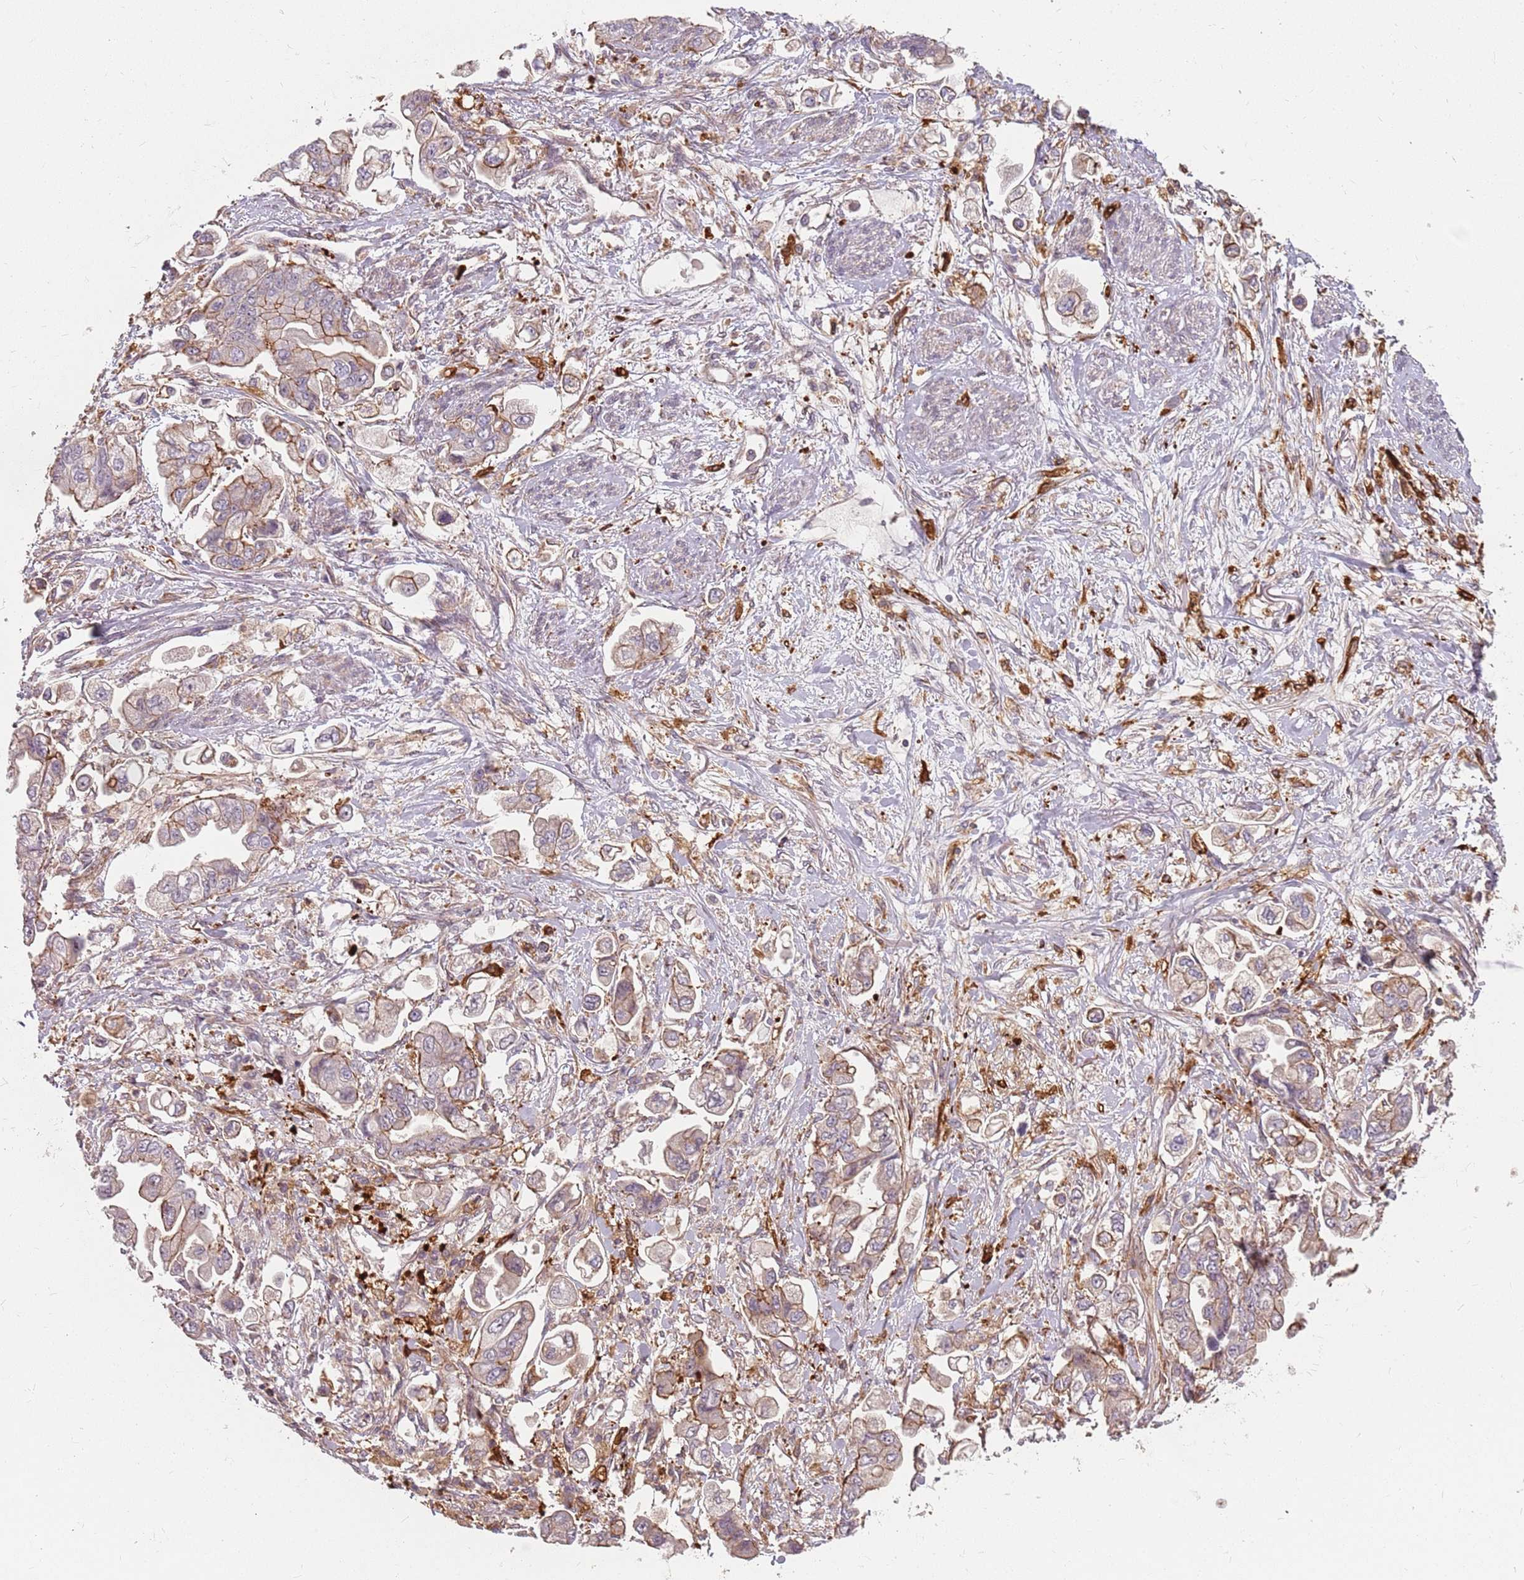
{"staining": {"intensity": "moderate", "quantity": "25%-75%", "location": "cytoplasmic/membranous"}, "tissue": "stomach cancer", "cell_type": "Tumor cells", "image_type": "cancer", "snomed": [{"axis": "morphology", "description": "Adenocarcinoma, NOS"}, {"axis": "topography", "description": "Stomach"}], "caption": "The image displays immunohistochemical staining of stomach adenocarcinoma. There is moderate cytoplasmic/membranous positivity is identified in about 25%-75% of tumor cells. The staining was performed using DAB (3,3'-diaminobenzidine), with brown indicating positive protein expression. Nuclei are stained blue with hematoxylin.", "gene": "PPP1R14C", "patient": {"sex": "male", "age": 62}}